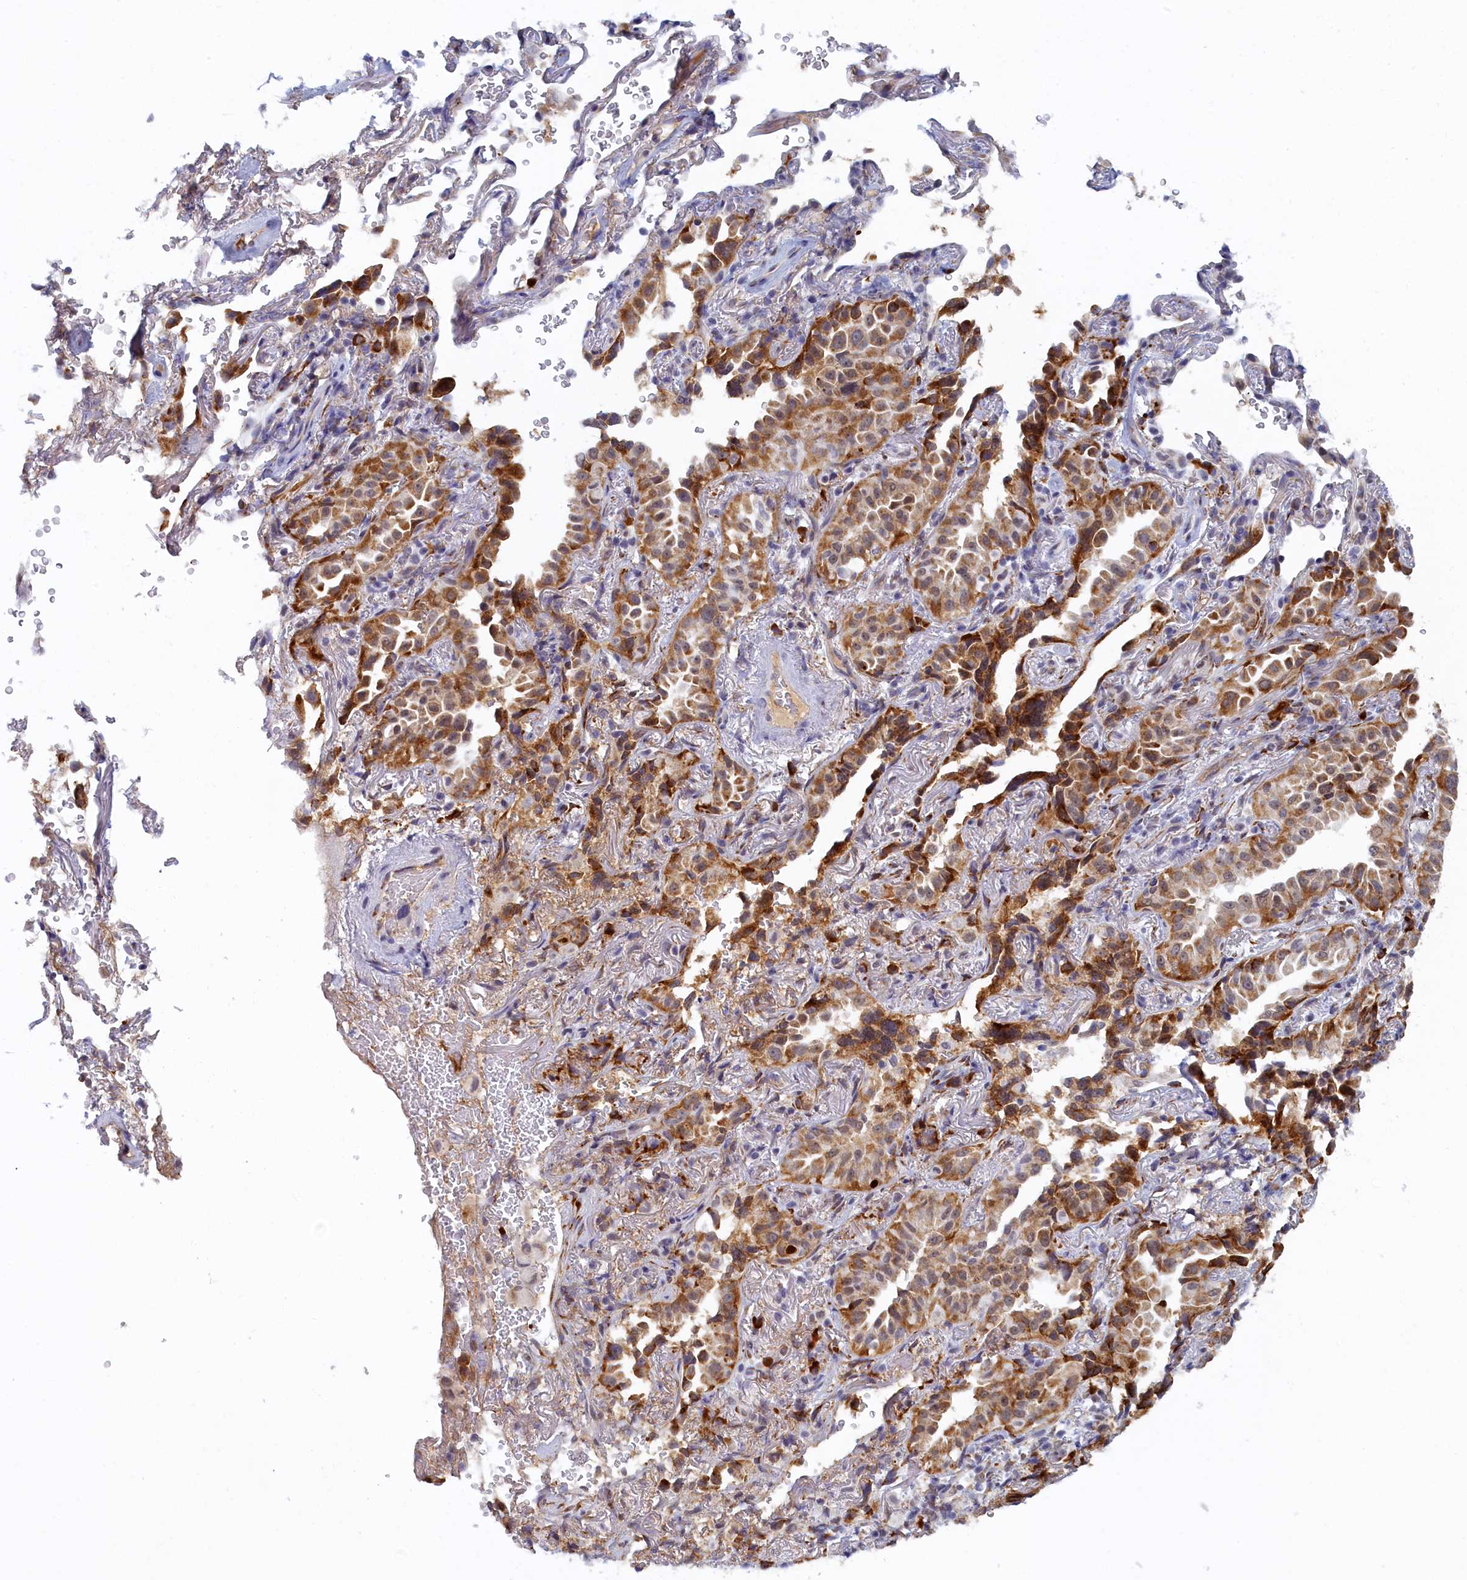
{"staining": {"intensity": "moderate", "quantity": ">75%", "location": "cytoplasmic/membranous"}, "tissue": "lung cancer", "cell_type": "Tumor cells", "image_type": "cancer", "snomed": [{"axis": "morphology", "description": "Adenocarcinoma, NOS"}, {"axis": "topography", "description": "Lung"}], "caption": "The immunohistochemical stain highlights moderate cytoplasmic/membranous expression in tumor cells of lung cancer (adenocarcinoma) tissue.", "gene": "DNAJC17", "patient": {"sex": "female", "age": 69}}